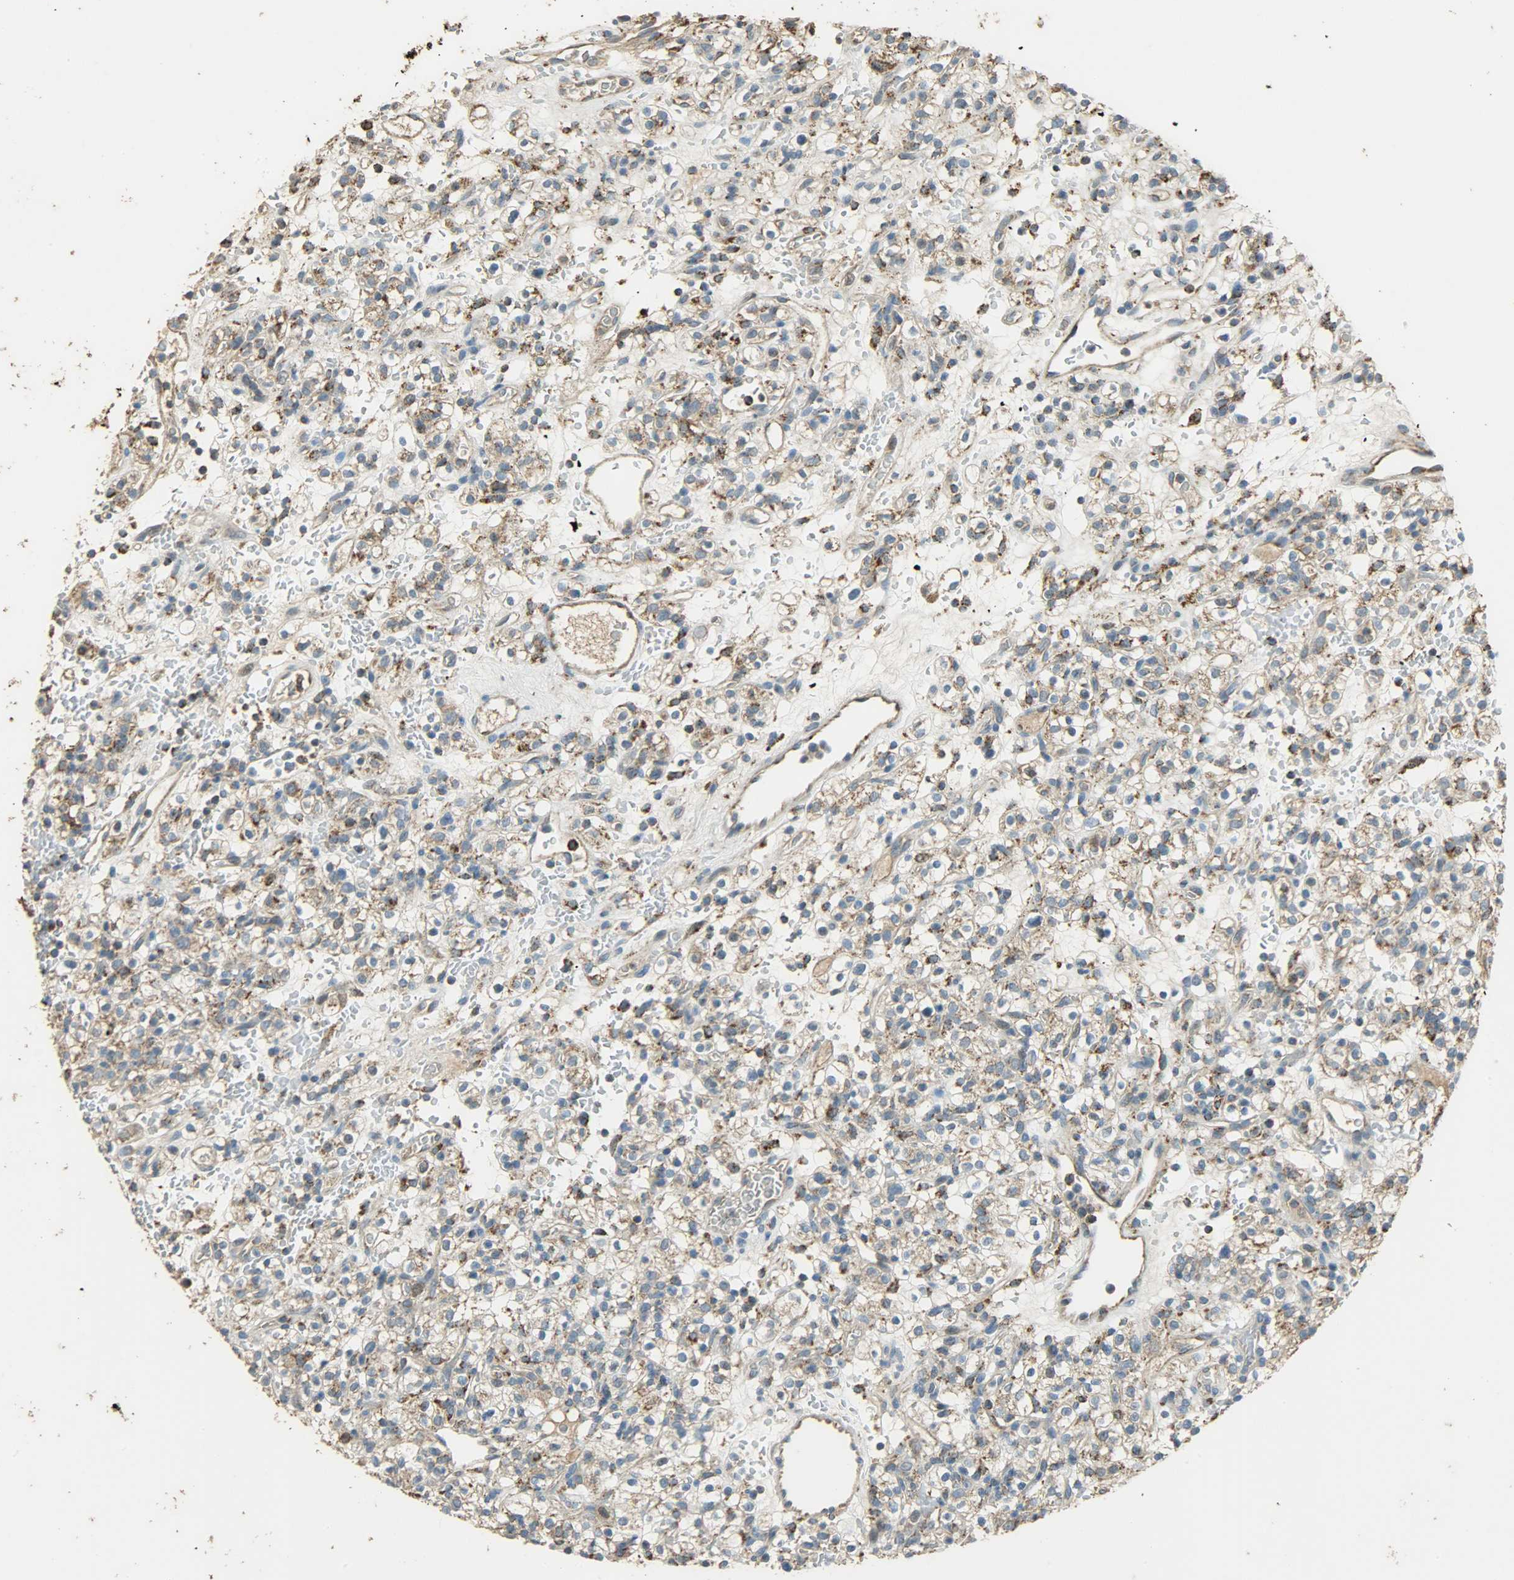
{"staining": {"intensity": "weak", "quantity": ">75%", "location": "cytoplasmic/membranous"}, "tissue": "renal cancer", "cell_type": "Tumor cells", "image_type": "cancer", "snomed": [{"axis": "morphology", "description": "Normal tissue, NOS"}, {"axis": "morphology", "description": "Adenocarcinoma, NOS"}, {"axis": "topography", "description": "Kidney"}], "caption": "DAB immunohistochemical staining of renal cancer (adenocarcinoma) demonstrates weak cytoplasmic/membranous protein staining in about >75% of tumor cells.", "gene": "HDHD5", "patient": {"sex": "female", "age": 72}}